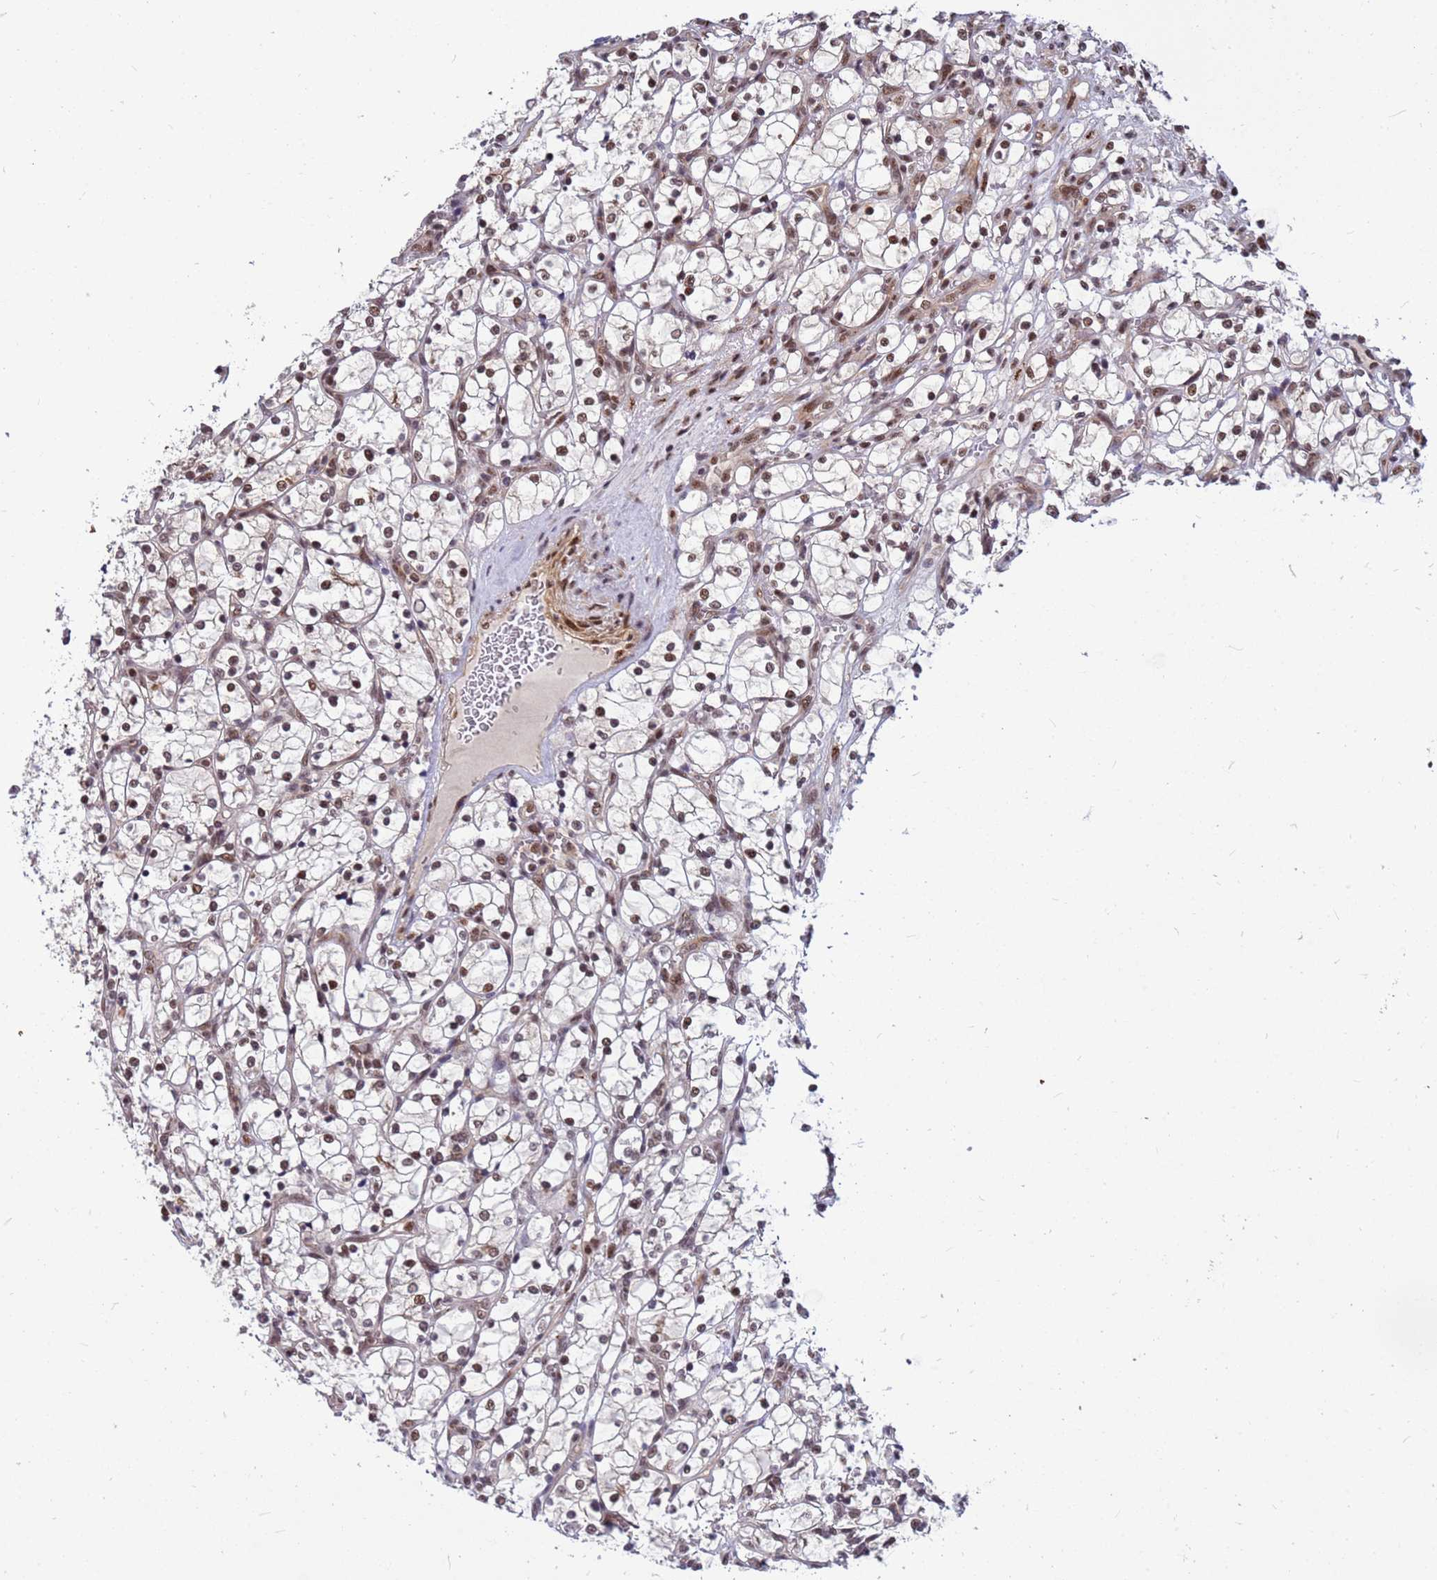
{"staining": {"intensity": "strong", "quantity": "25%-75%", "location": "nuclear"}, "tissue": "renal cancer", "cell_type": "Tumor cells", "image_type": "cancer", "snomed": [{"axis": "morphology", "description": "Adenocarcinoma, NOS"}, {"axis": "topography", "description": "Kidney"}], "caption": "Renal adenocarcinoma stained for a protein shows strong nuclear positivity in tumor cells.", "gene": "NCBP2", "patient": {"sex": "female", "age": 69}}